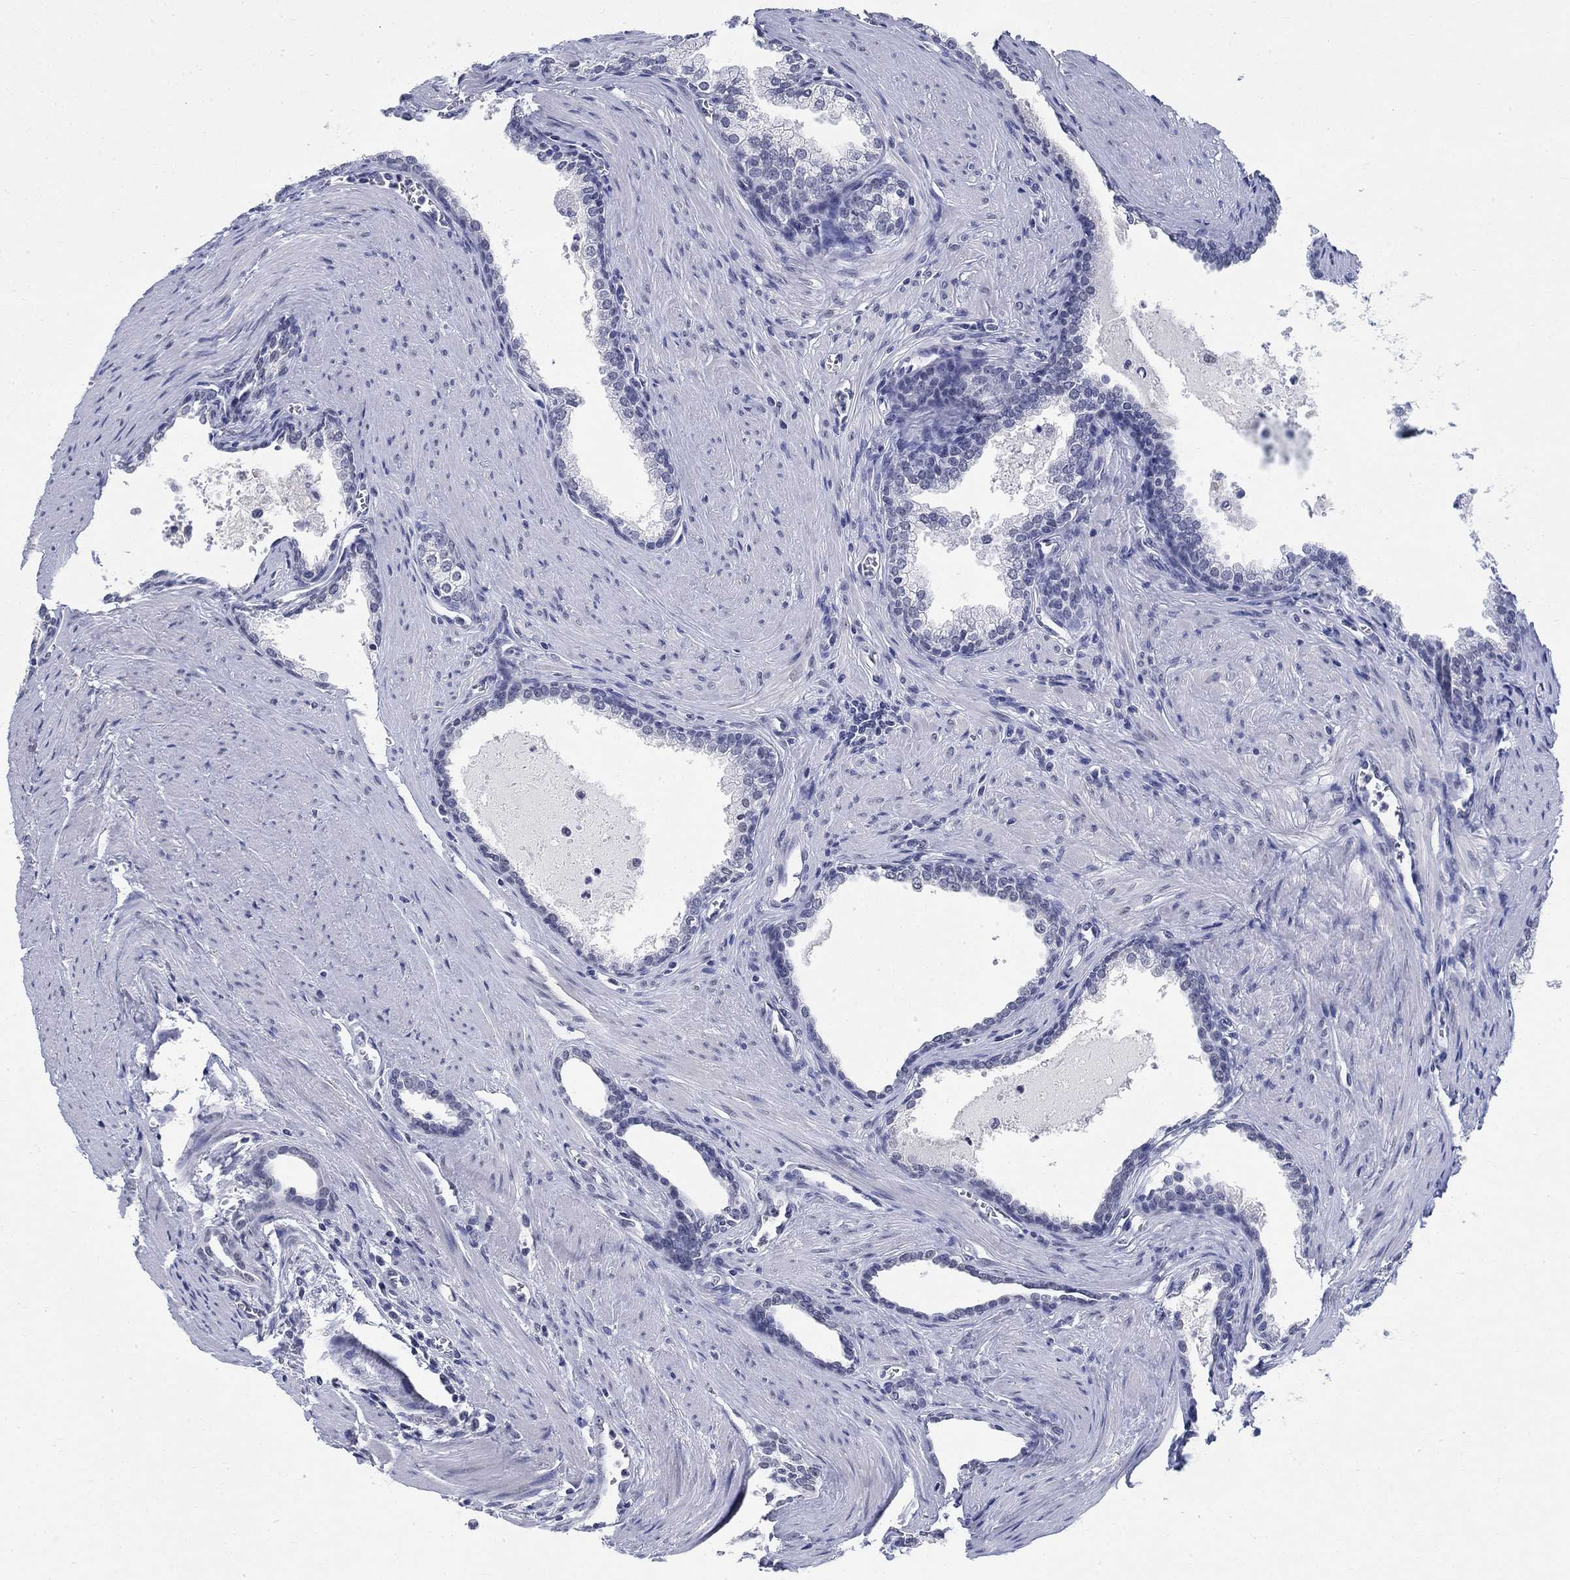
{"staining": {"intensity": "negative", "quantity": "none", "location": "none"}, "tissue": "prostate cancer", "cell_type": "Tumor cells", "image_type": "cancer", "snomed": [{"axis": "morphology", "description": "Adenocarcinoma, NOS"}, {"axis": "topography", "description": "Prostate"}], "caption": "Tumor cells show no significant protein positivity in prostate cancer (adenocarcinoma).", "gene": "ANKS1B", "patient": {"sex": "male", "age": 66}}